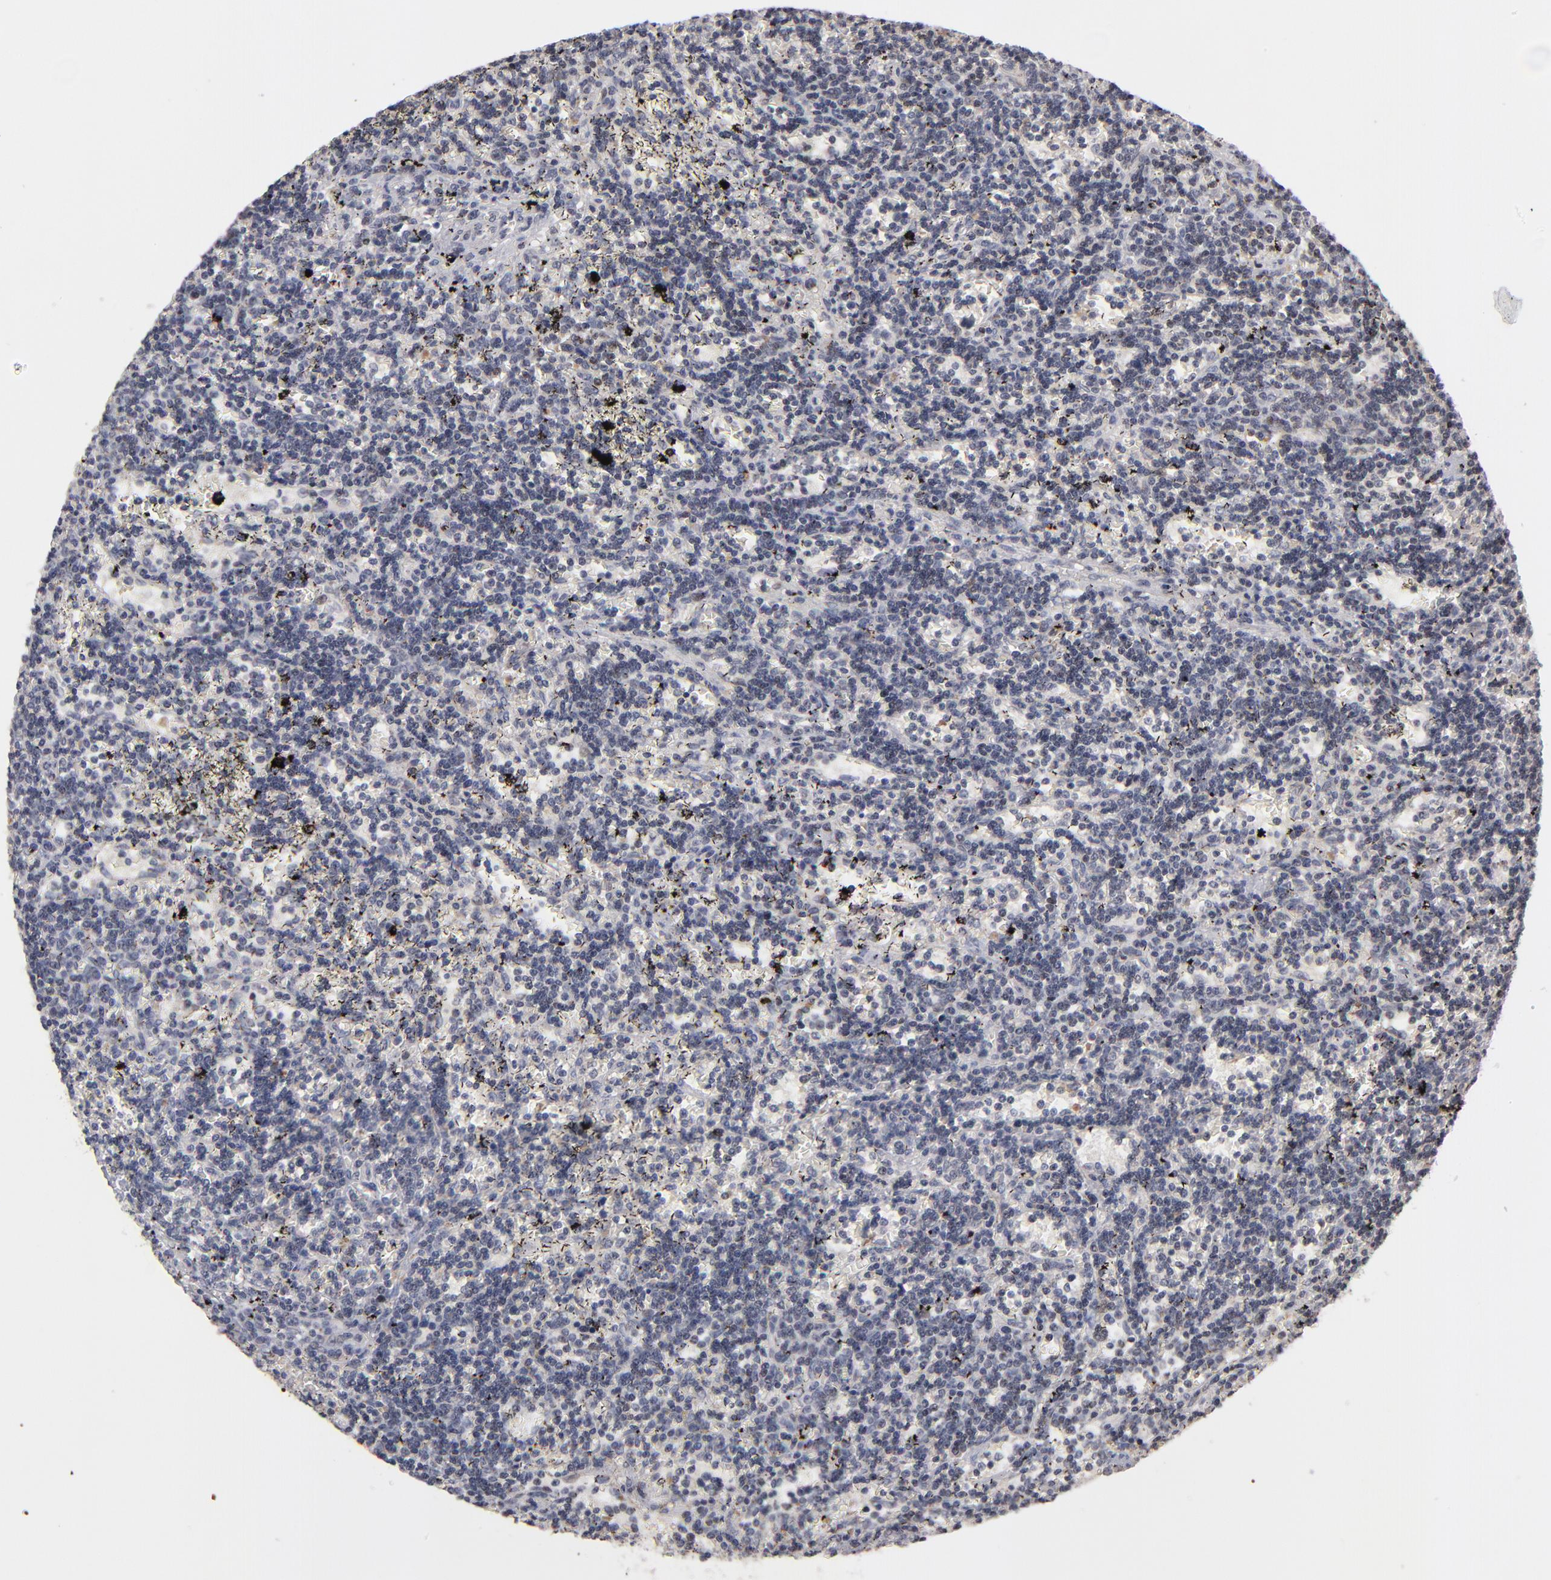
{"staining": {"intensity": "weak", "quantity": "<25%", "location": "nuclear"}, "tissue": "lymphoma", "cell_type": "Tumor cells", "image_type": "cancer", "snomed": [{"axis": "morphology", "description": "Malignant lymphoma, non-Hodgkin's type, Low grade"}, {"axis": "topography", "description": "Spleen"}], "caption": "Lymphoma stained for a protein using IHC displays no positivity tumor cells.", "gene": "ODF2", "patient": {"sex": "male", "age": 60}}